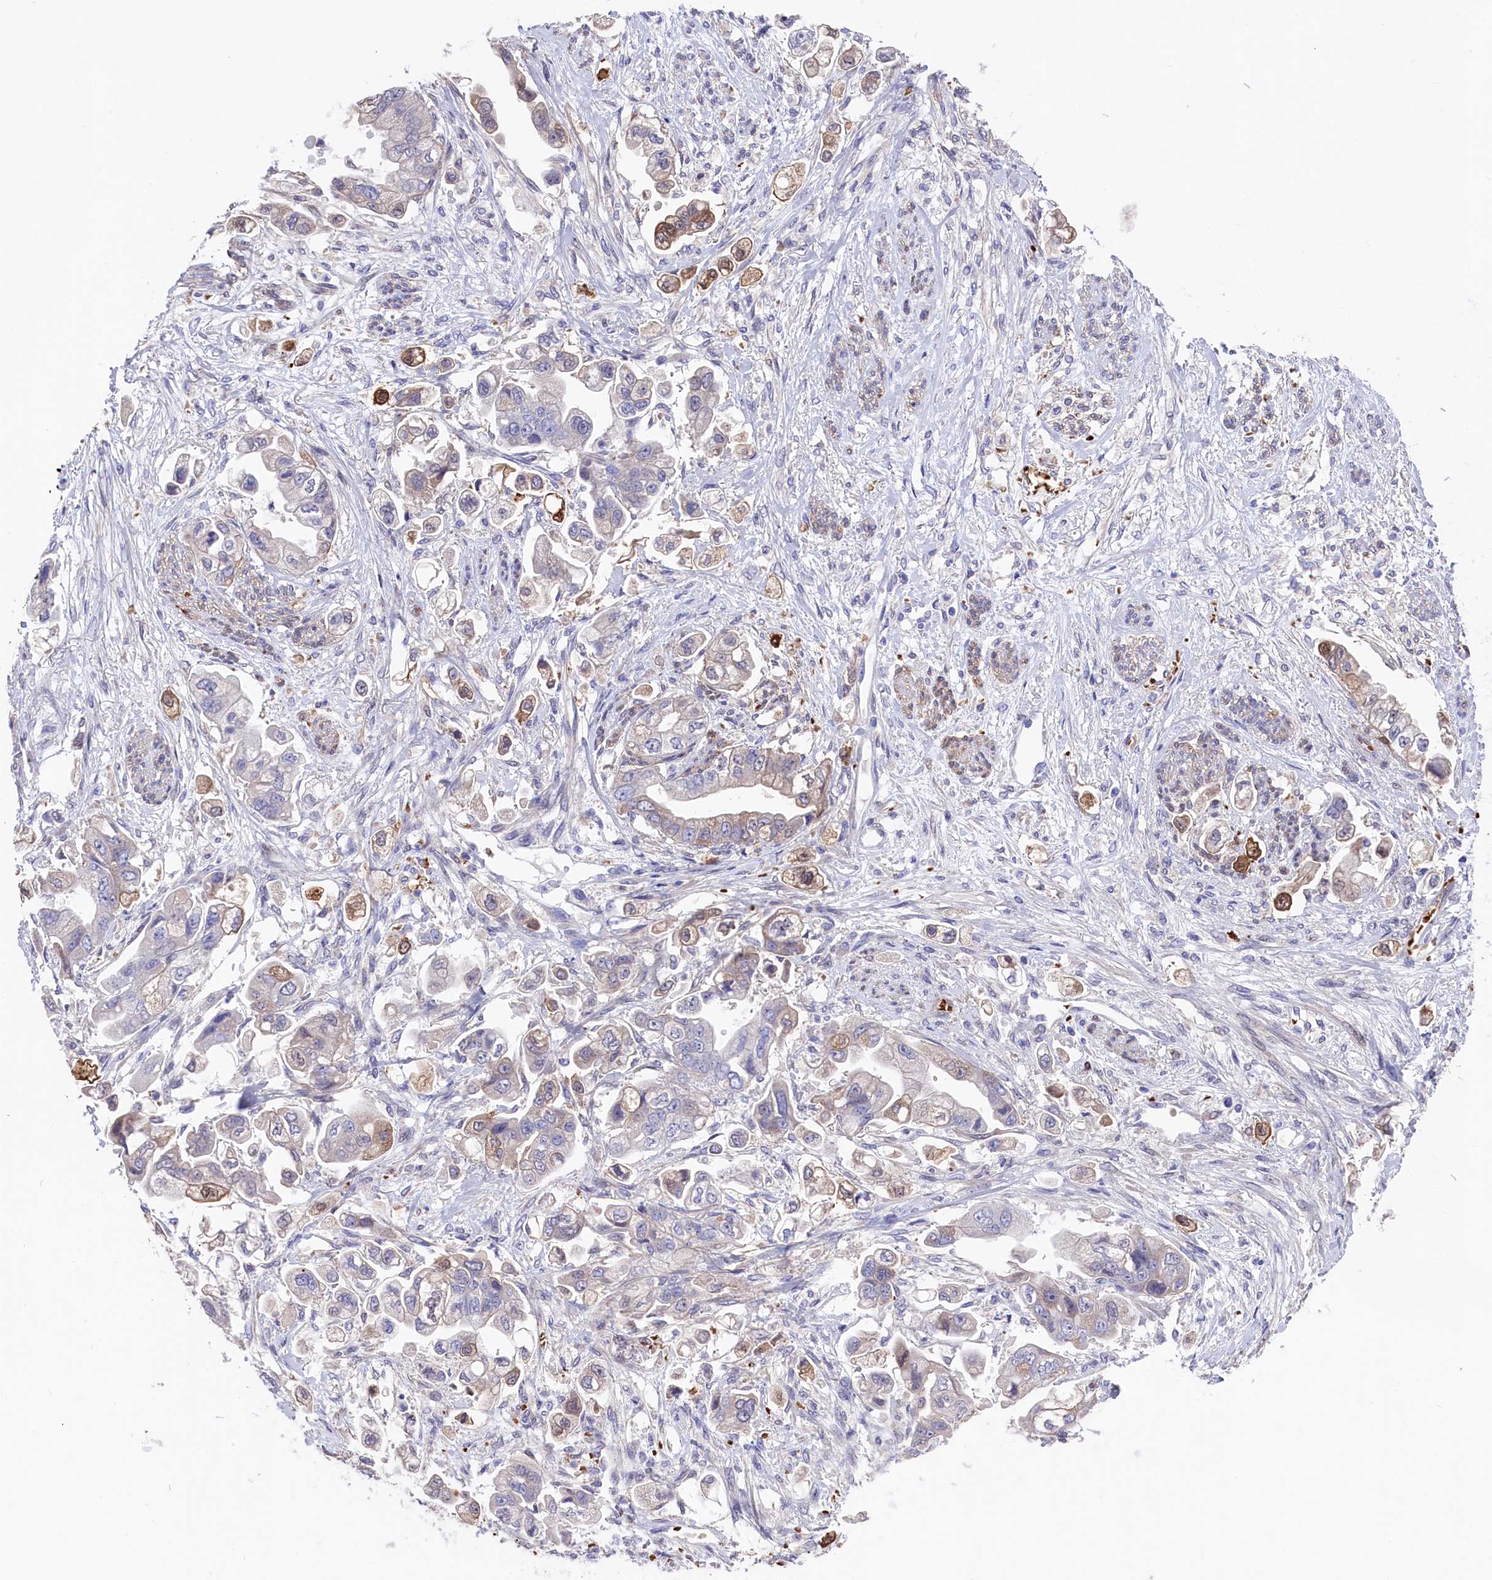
{"staining": {"intensity": "strong", "quantity": "<25%", "location": "cytoplasmic/membranous"}, "tissue": "stomach cancer", "cell_type": "Tumor cells", "image_type": "cancer", "snomed": [{"axis": "morphology", "description": "Adenocarcinoma, NOS"}, {"axis": "topography", "description": "Stomach"}], "caption": "Immunohistochemistry photomicrograph of human stomach cancer stained for a protein (brown), which exhibits medium levels of strong cytoplasmic/membranous expression in about <25% of tumor cells.", "gene": "LHFPL4", "patient": {"sex": "male", "age": 62}}